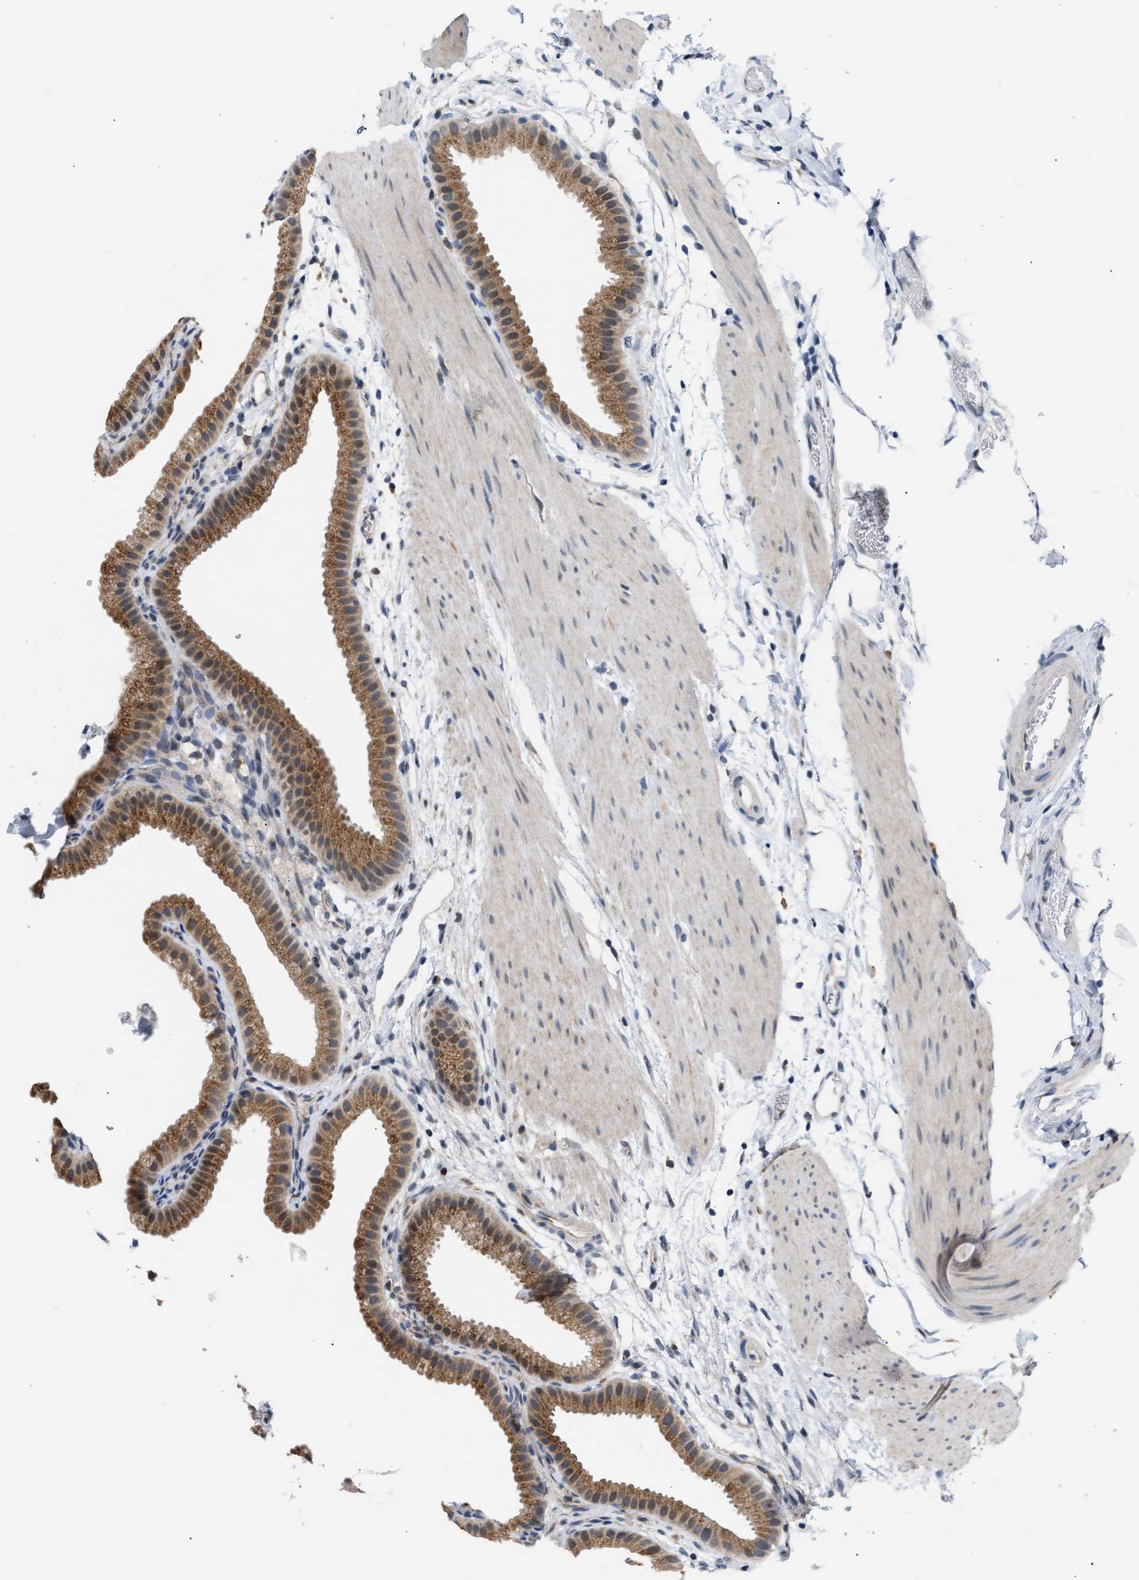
{"staining": {"intensity": "strong", "quantity": ">75%", "location": "cytoplasmic/membranous"}, "tissue": "gallbladder", "cell_type": "Glandular cells", "image_type": "normal", "snomed": [{"axis": "morphology", "description": "Normal tissue, NOS"}, {"axis": "topography", "description": "Gallbladder"}], "caption": "Immunohistochemical staining of normal human gallbladder displays strong cytoplasmic/membranous protein expression in approximately >75% of glandular cells. (IHC, brightfield microscopy, high magnification).", "gene": "TXNRD3", "patient": {"sex": "female", "age": 64}}